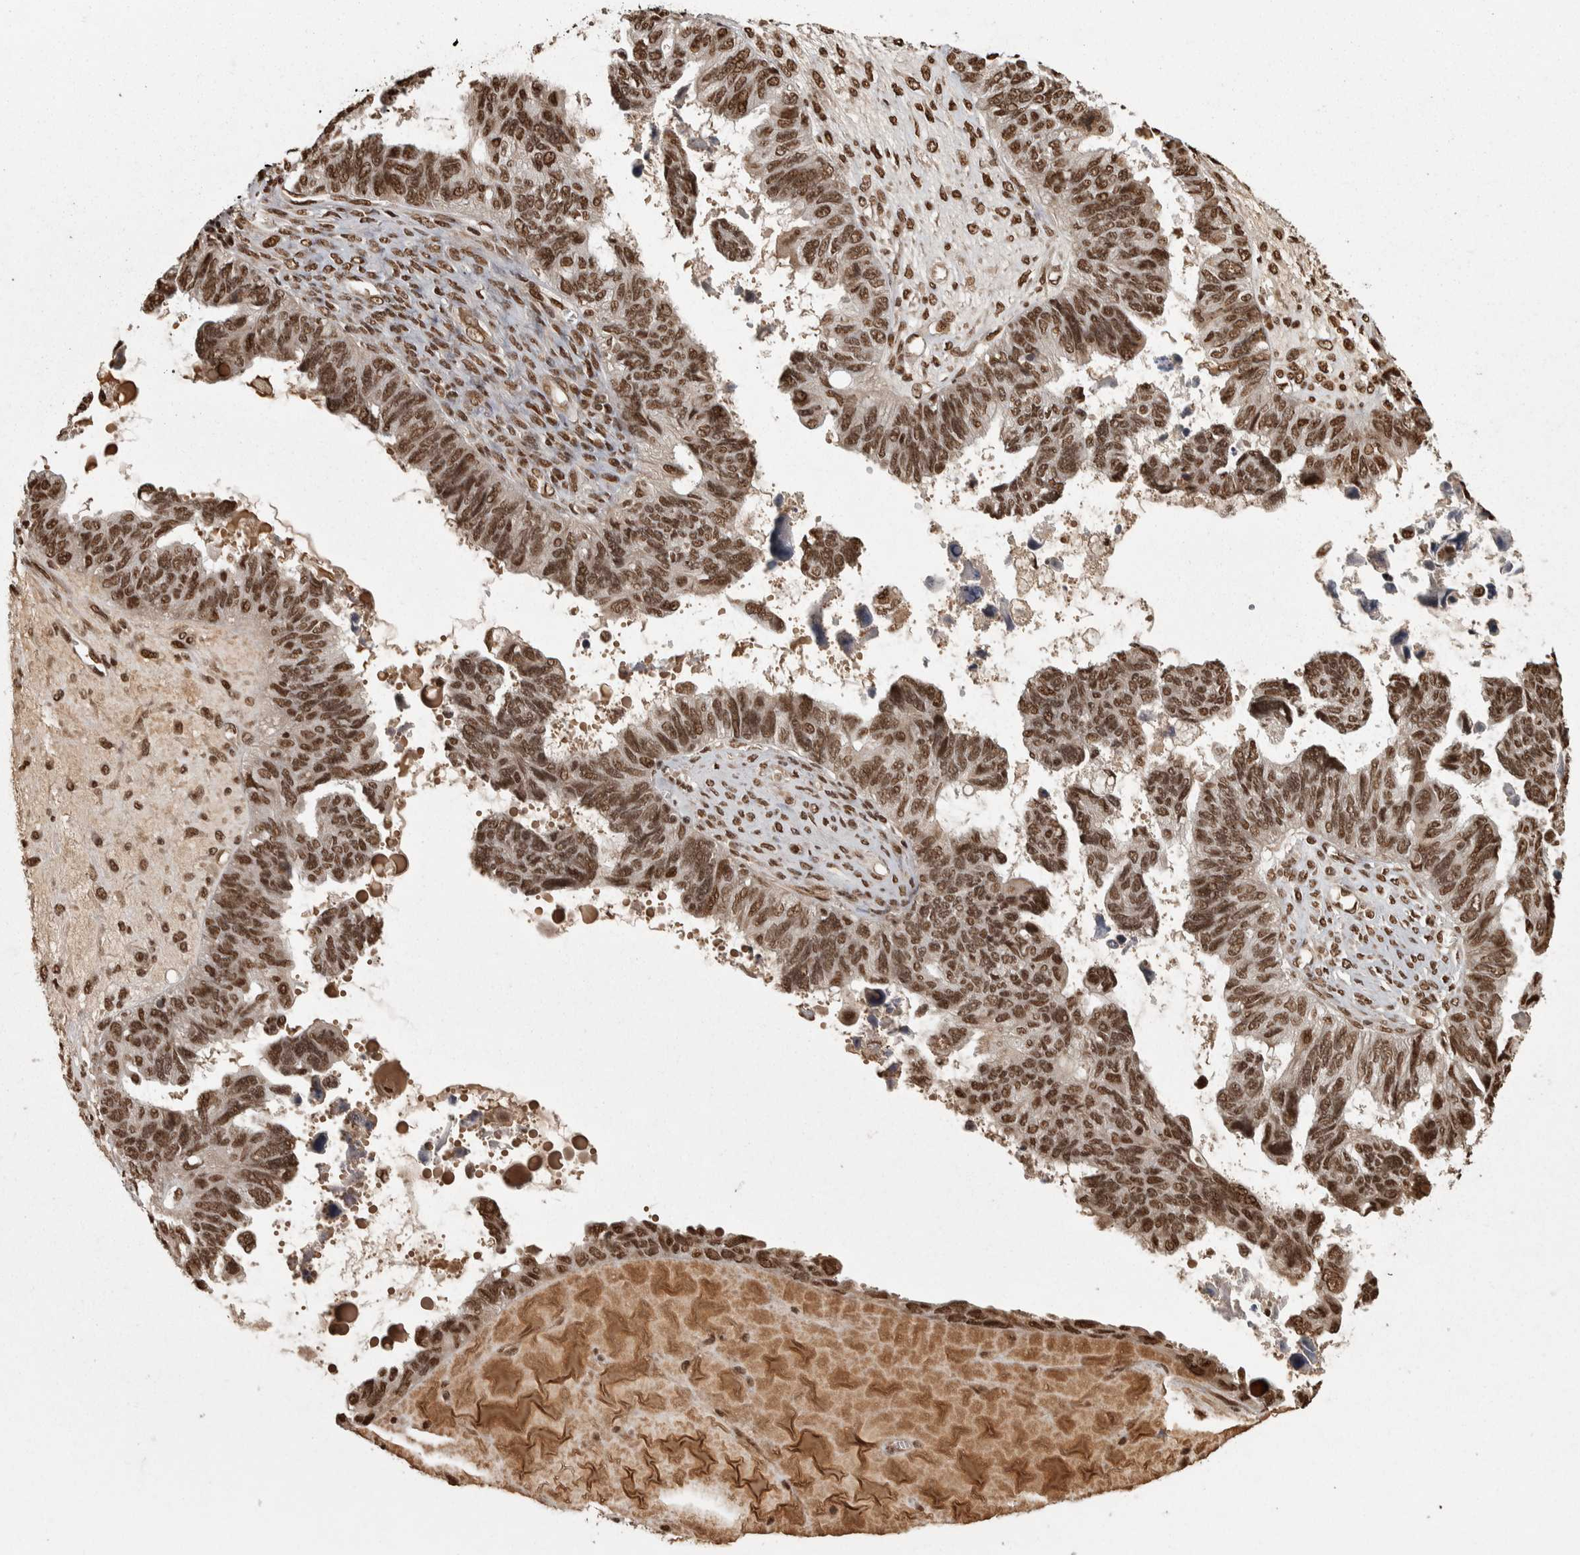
{"staining": {"intensity": "strong", "quantity": ">75%", "location": "nuclear"}, "tissue": "ovarian cancer", "cell_type": "Tumor cells", "image_type": "cancer", "snomed": [{"axis": "morphology", "description": "Cystadenocarcinoma, serous, NOS"}, {"axis": "topography", "description": "Ovary"}], "caption": "High-power microscopy captured an immunohistochemistry micrograph of ovarian serous cystadenocarcinoma, revealing strong nuclear expression in approximately >75% of tumor cells. The protein of interest is shown in brown color, while the nuclei are stained blue.", "gene": "ZFHX4", "patient": {"sex": "female", "age": 79}}